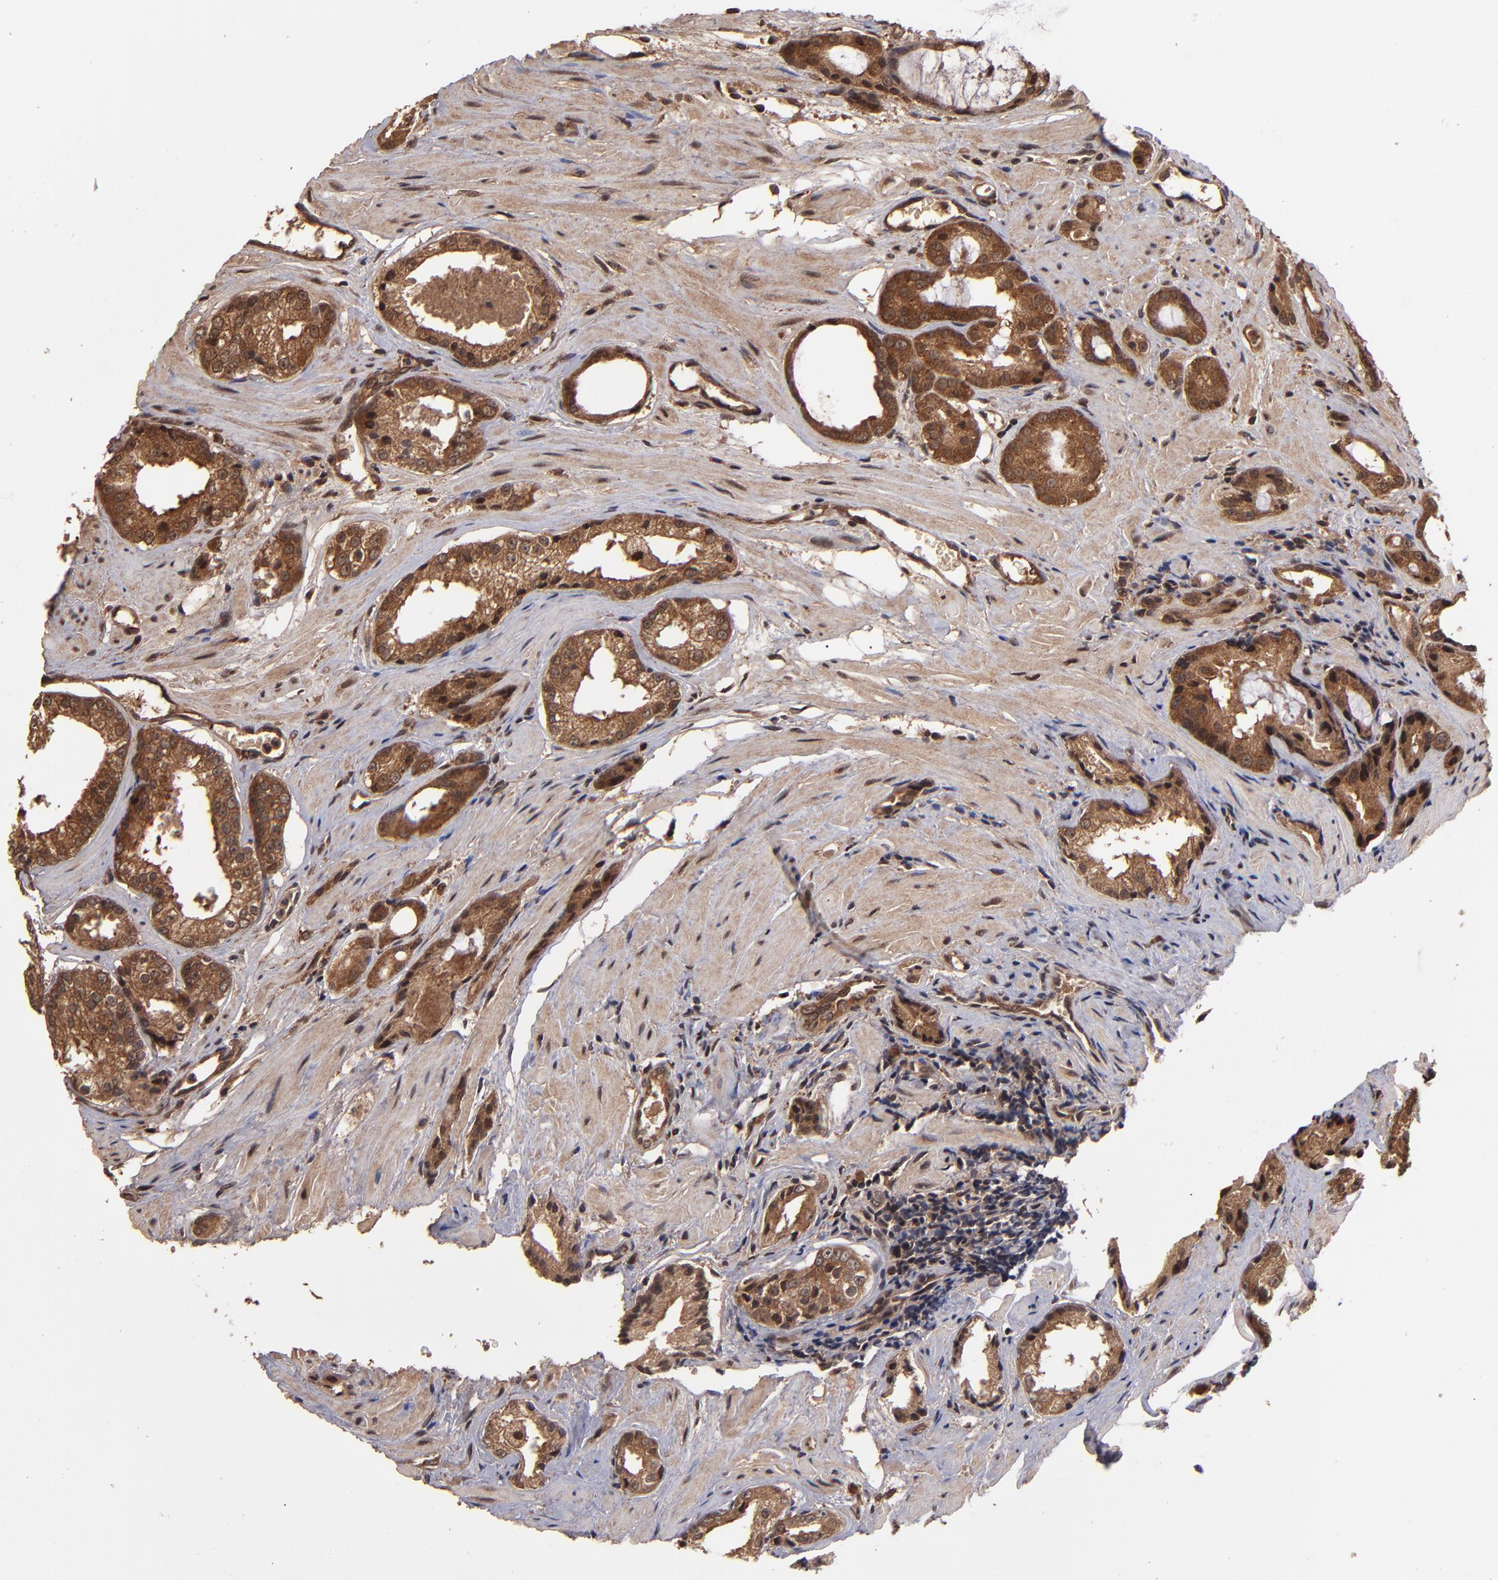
{"staining": {"intensity": "strong", "quantity": ">75%", "location": "cytoplasmic/membranous"}, "tissue": "prostate cancer", "cell_type": "Tumor cells", "image_type": "cancer", "snomed": [{"axis": "morphology", "description": "Adenocarcinoma, Medium grade"}, {"axis": "topography", "description": "Prostate"}], "caption": "Protein staining reveals strong cytoplasmic/membranous positivity in about >75% of tumor cells in prostate cancer (medium-grade adenocarcinoma). The staining is performed using DAB (3,3'-diaminobenzidine) brown chromogen to label protein expression. The nuclei are counter-stained blue using hematoxylin.", "gene": "NFE2L2", "patient": {"sex": "male", "age": 60}}